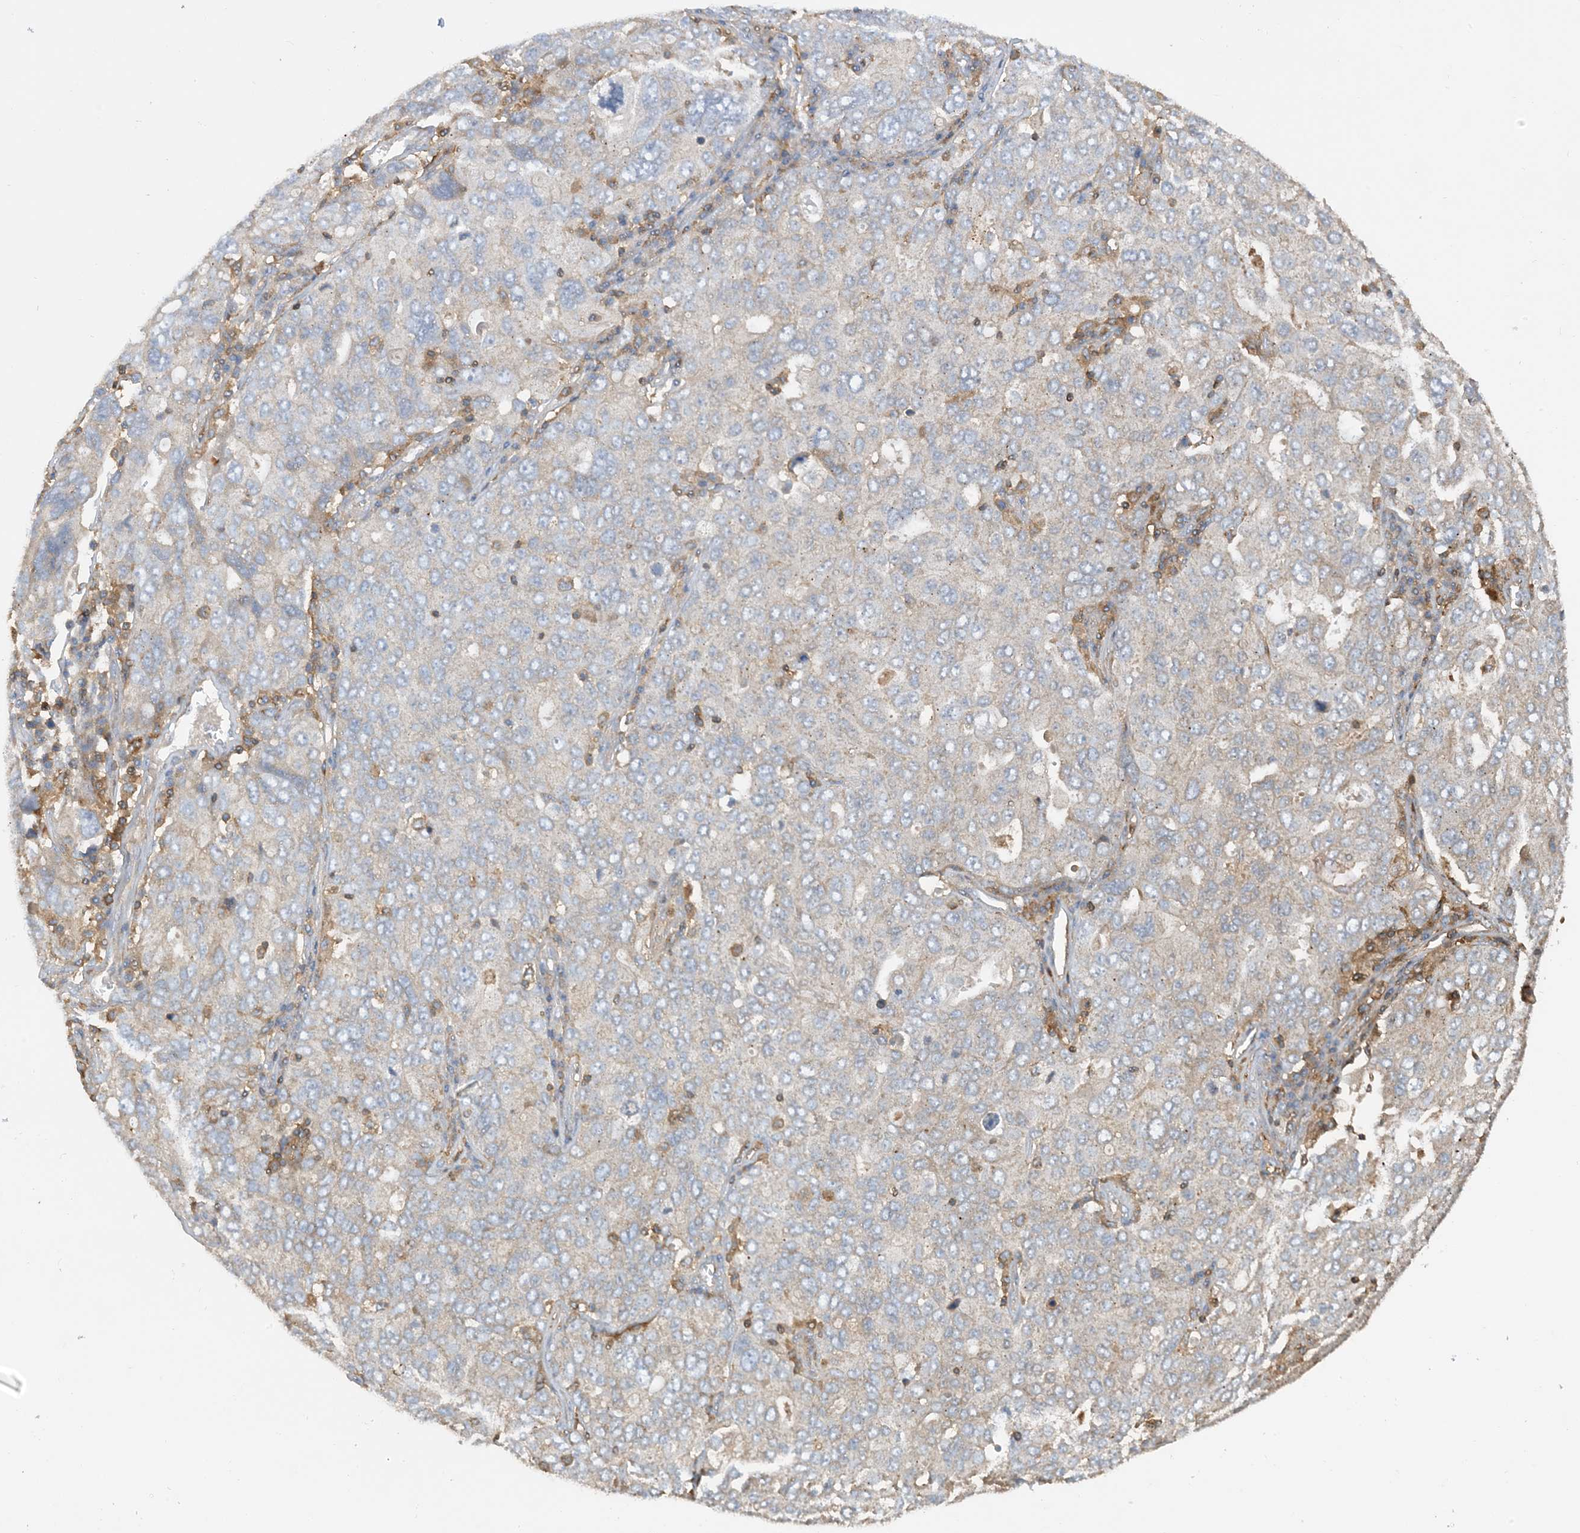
{"staining": {"intensity": "negative", "quantity": "none", "location": "none"}, "tissue": "ovarian cancer", "cell_type": "Tumor cells", "image_type": "cancer", "snomed": [{"axis": "morphology", "description": "Carcinoma, endometroid"}, {"axis": "topography", "description": "Ovary"}], "caption": "An immunohistochemistry photomicrograph of ovarian cancer is shown. There is no staining in tumor cells of ovarian cancer.", "gene": "SFMBT2", "patient": {"sex": "female", "age": 62}}